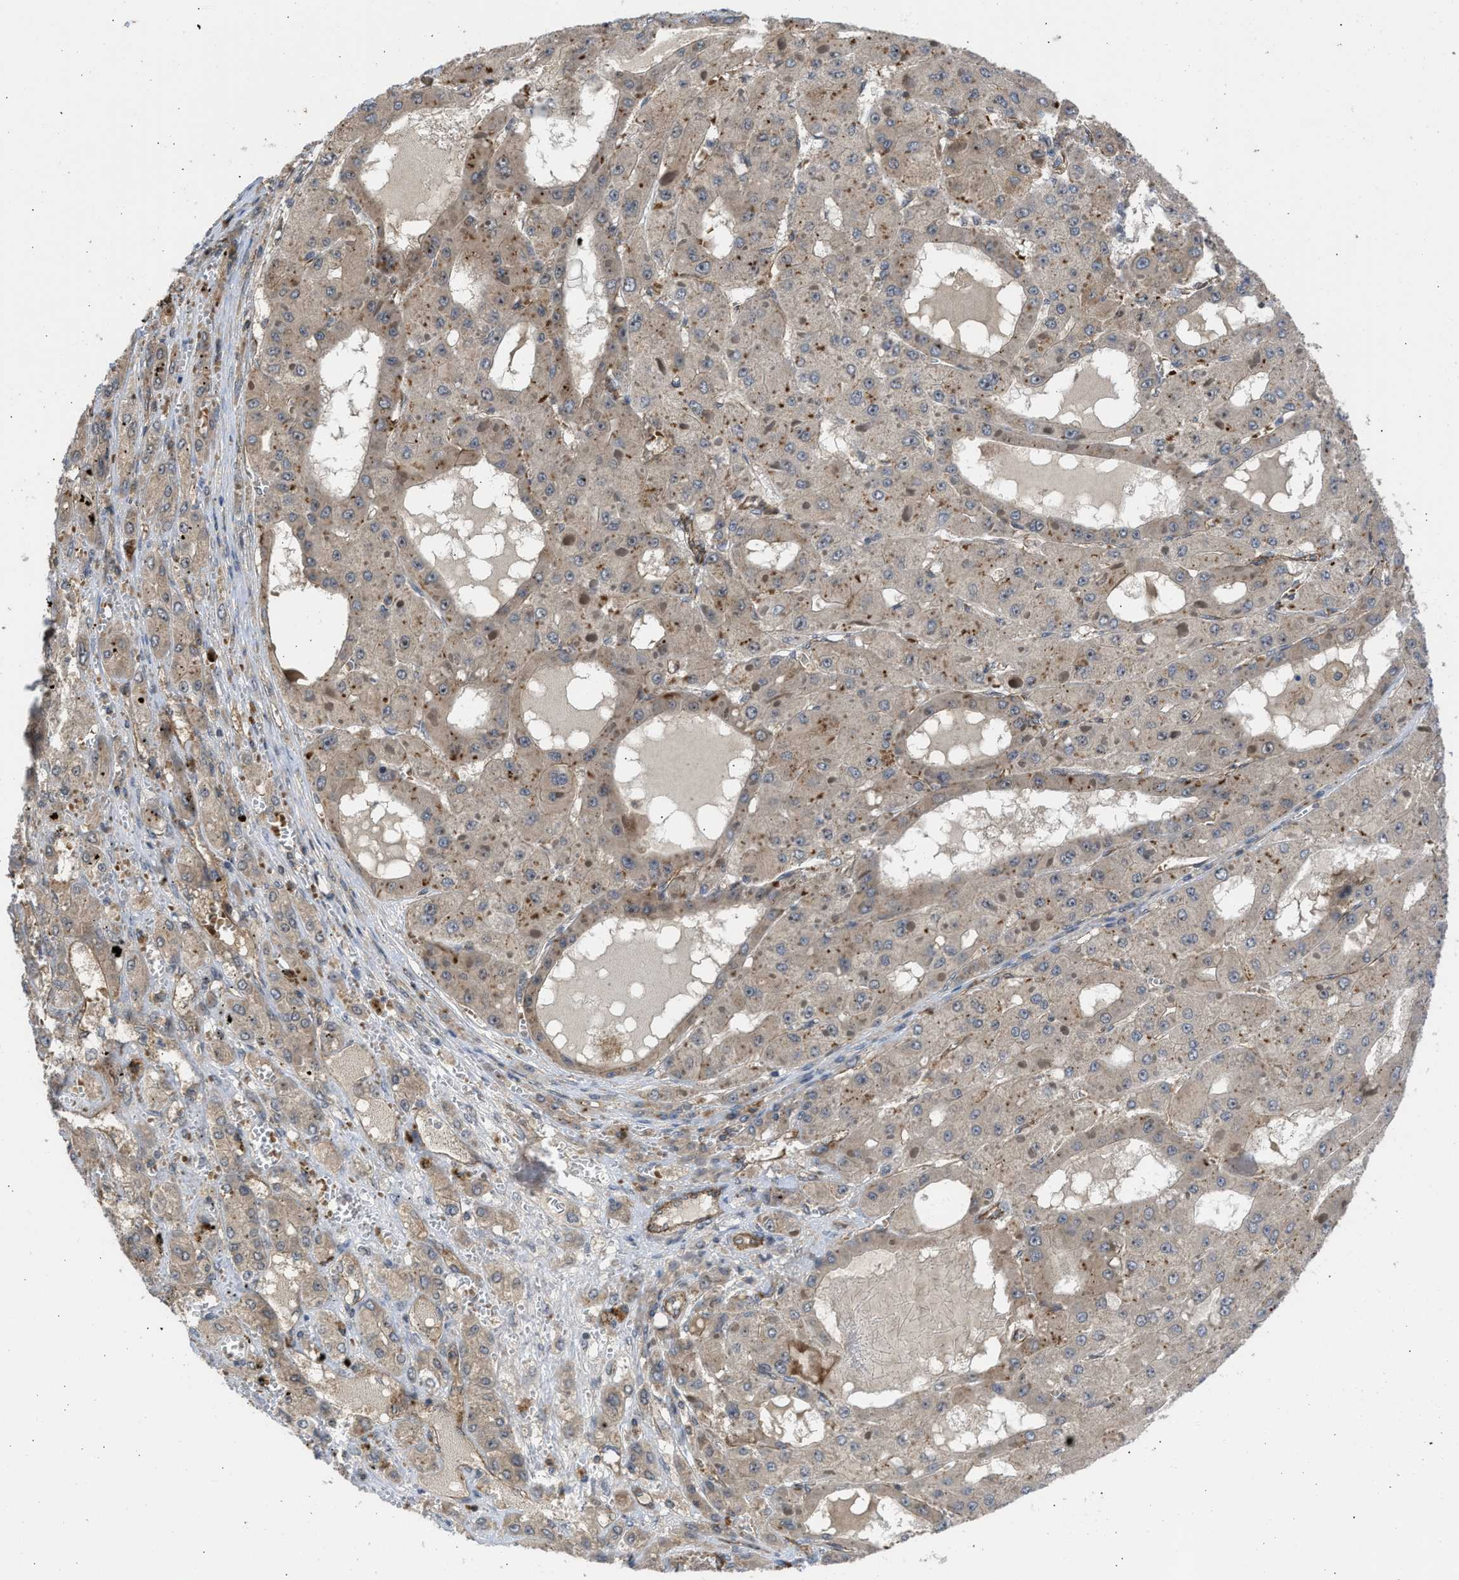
{"staining": {"intensity": "moderate", "quantity": "25%-75%", "location": "cytoplasmic/membranous"}, "tissue": "liver cancer", "cell_type": "Tumor cells", "image_type": "cancer", "snomed": [{"axis": "morphology", "description": "Carcinoma, Hepatocellular, NOS"}, {"axis": "topography", "description": "Liver"}], "caption": "Immunohistochemical staining of human liver cancer exhibits medium levels of moderate cytoplasmic/membranous positivity in about 25%-75% of tumor cells.", "gene": "GPATCH2L", "patient": {"sex": "female", "age": 73}}